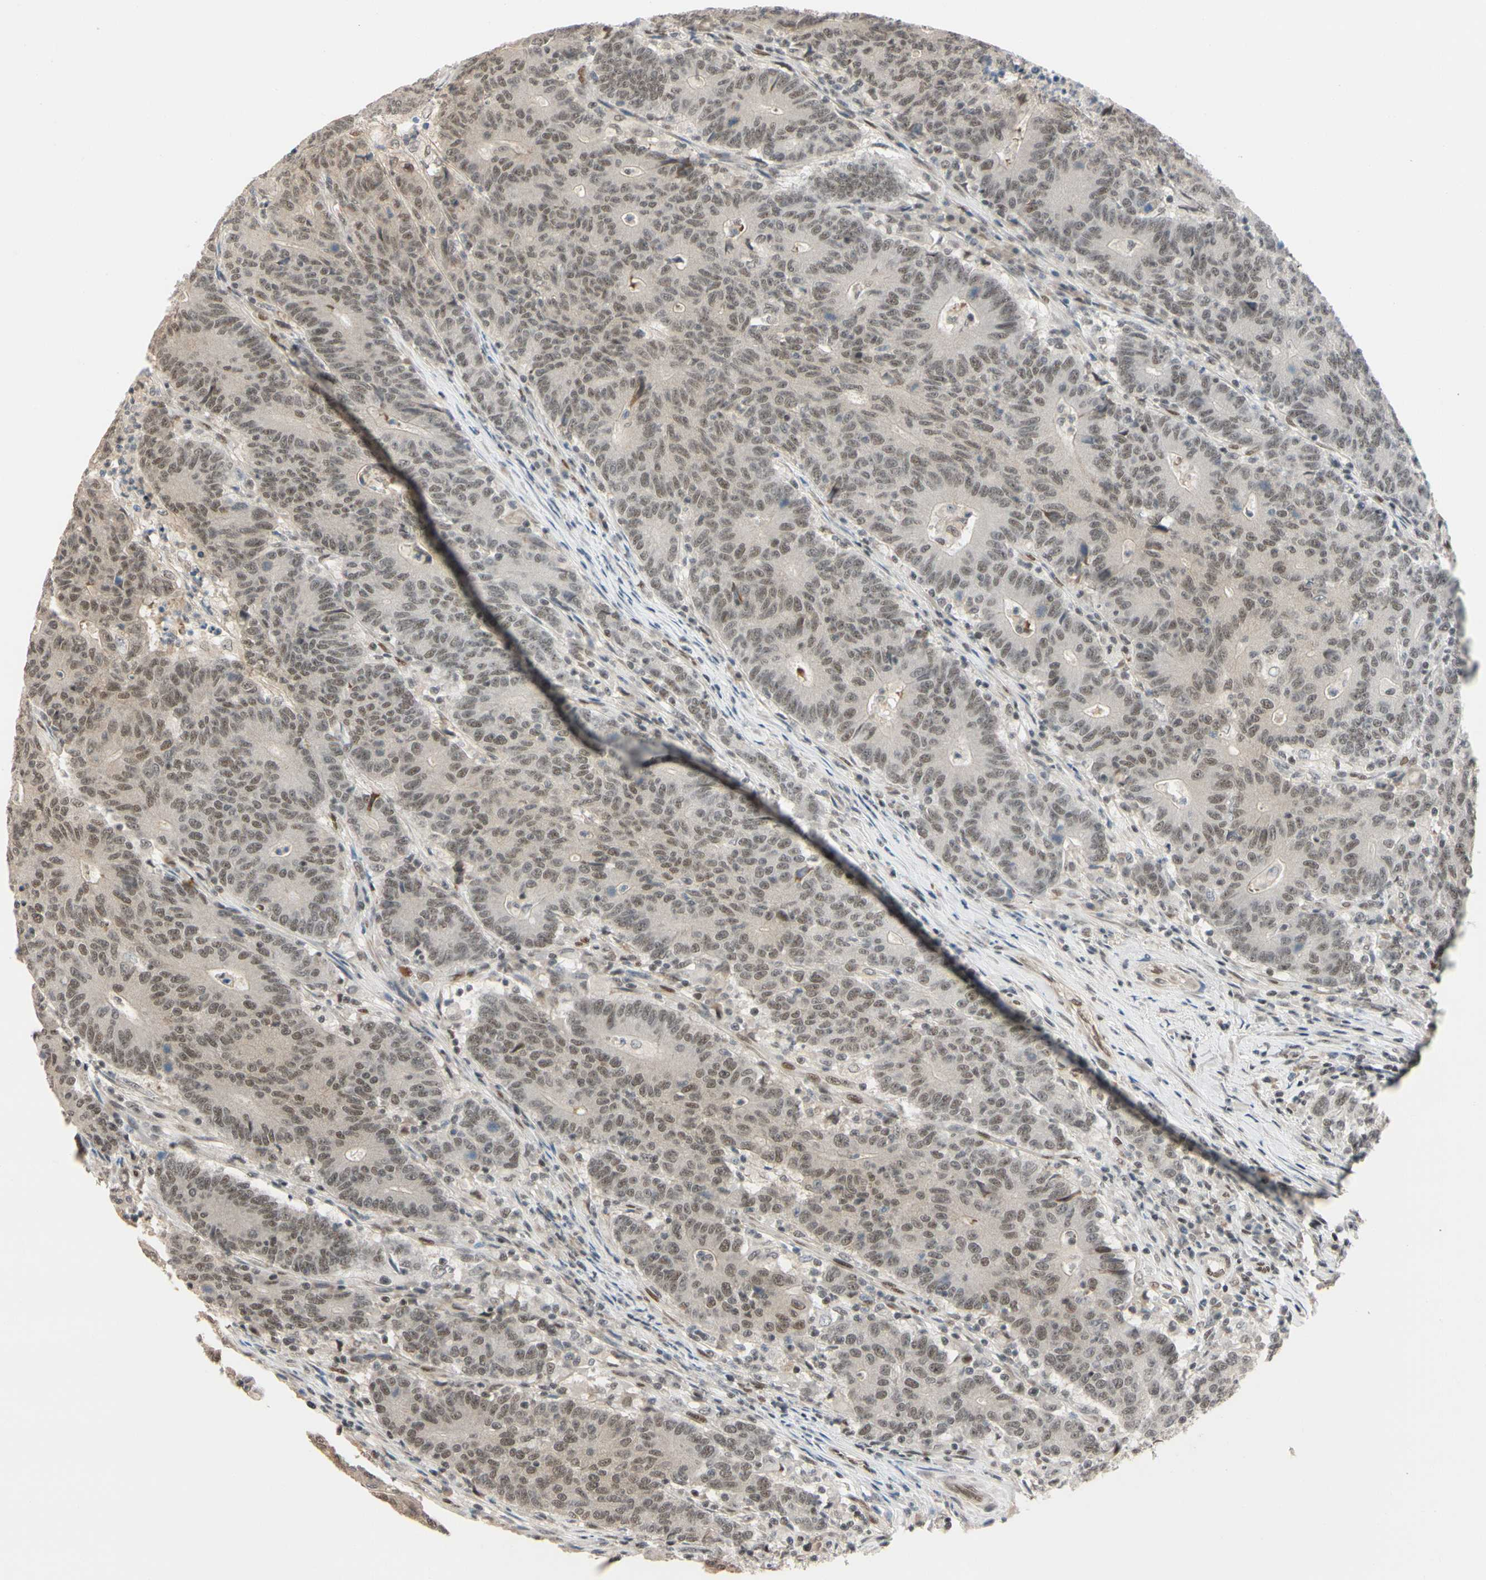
{"staining": {"intensity": "weak", "quantity": "25%-75%", "location": "nuclear"}, "tissue": "colorectal cancer", "cell_type": "Tumor cells", "image_type": "cancer", "snomed": [{"axis": "morphology", "description": "Normal tissue, NOS"}, {"axis": "morphology", "description": "Adenocarcinoma, NOS"}, {"axis": "topography", "description": "Colon"}], "caption": "This image reveals IHC staining of colorectal adenocarcinoma, with low weak nuclear positivity in about 25%-75% of tumor cells.", "gene": "TAF4", "patient": {"sex": "female", "age": 75}}